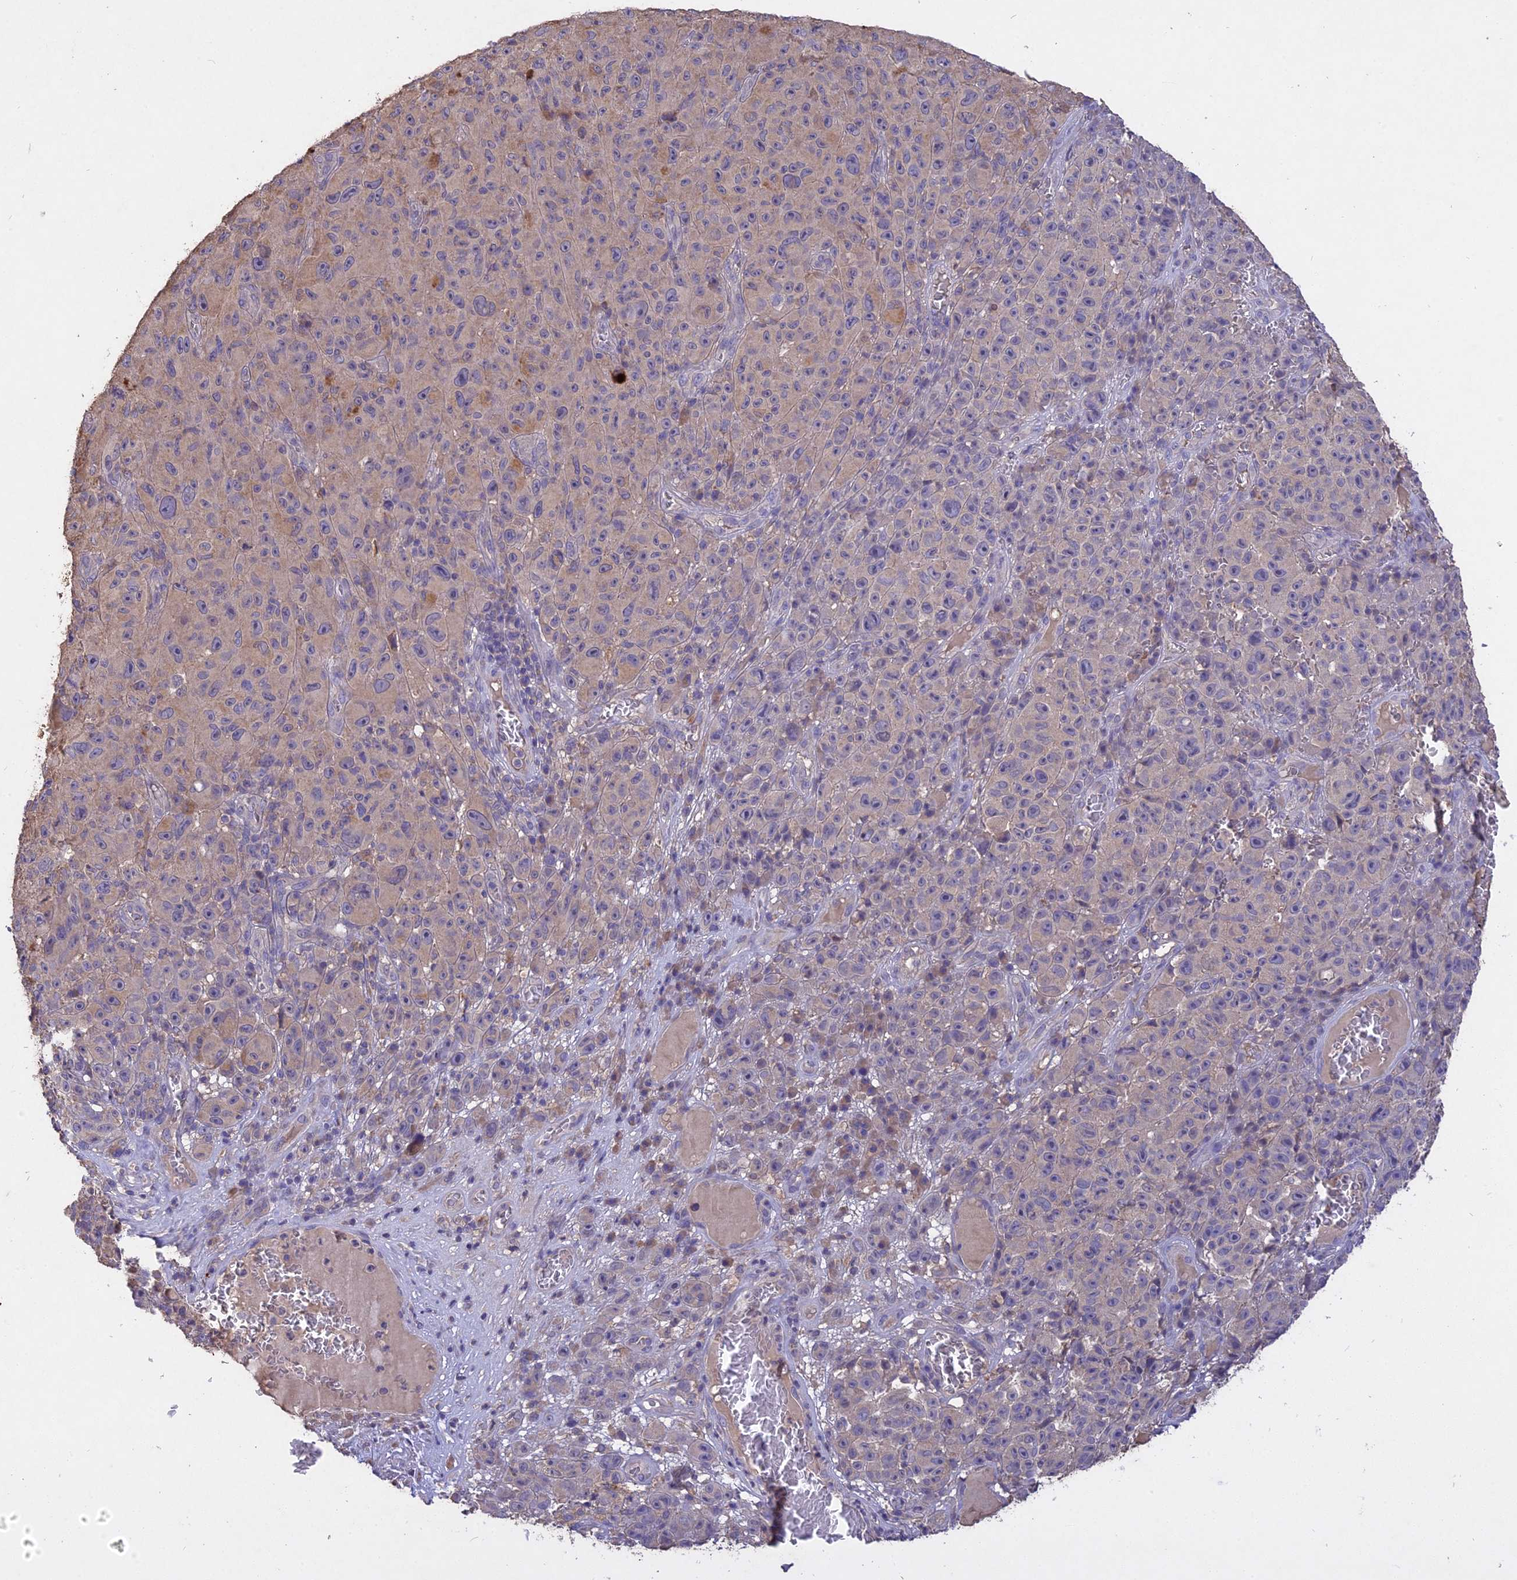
{"staining": {"intensity": "negative", "quantity": "none", "location": "none"}, "tissue": "melanoma", "cell_type": "Tumor cells", "image_type": "cancer", "snomed": [{"axis": "morphology", "description": "Malignant melanoma, NOS"}, {"axis": "topography", "description": "Skin"}], "caption": "Immunohistochemistry histopathology image of melanoma stained for a protein (brown), which reveals no staining in tumor cells.", "gene": "SLC26A4", "patient": {"sex": "female", "age": 82}}